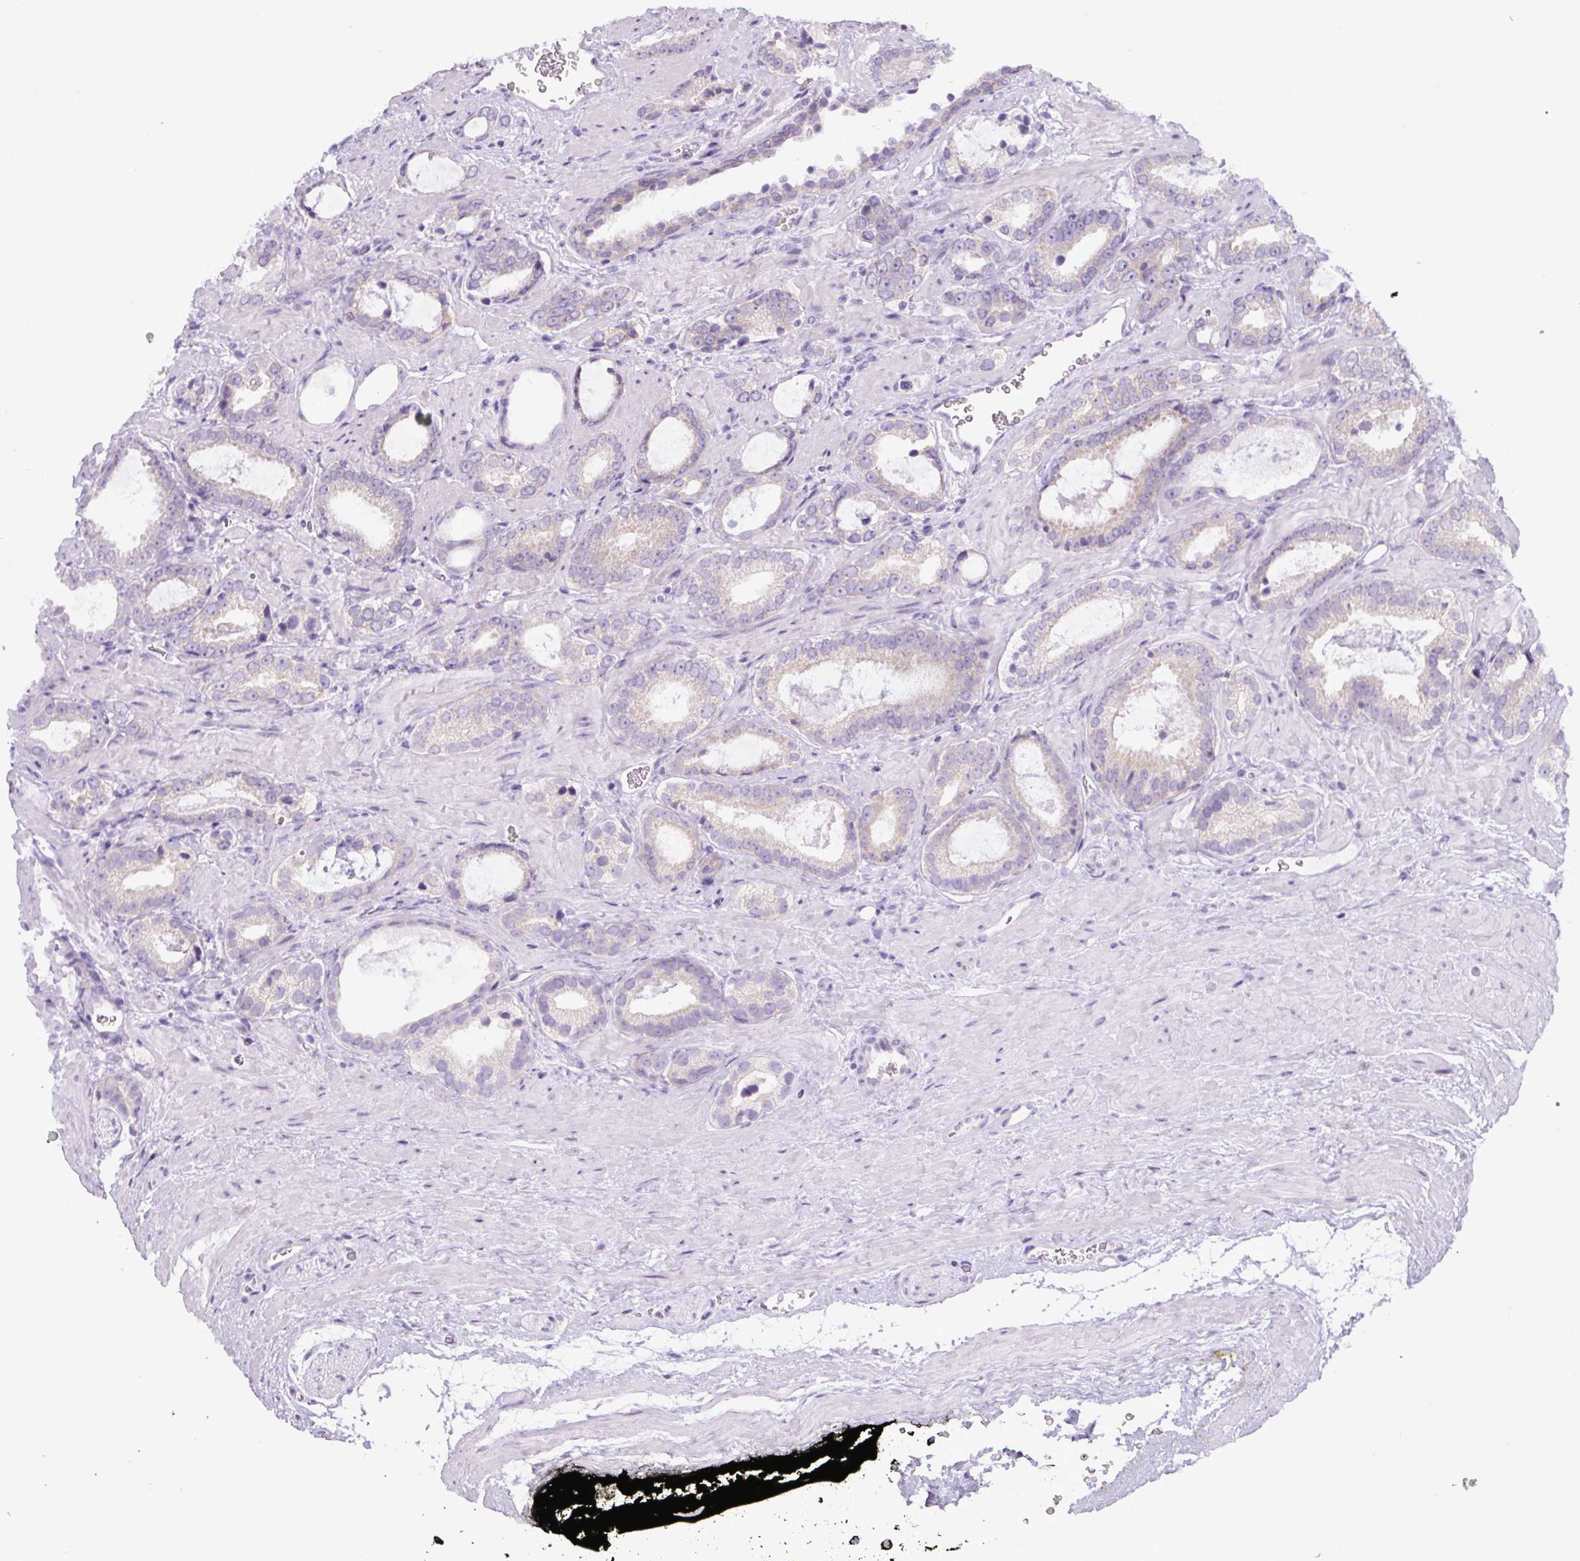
{"staining": {"intensity": "weak", "quantity": "<25%", "location": "cytoplasmic/membranous"}, "tissue": "prostate cancer", "cell_type": "Tumor cells", "image_type": "cancer", "snomed": [{"axis": "morphology", "description": "Adenocarcinoma, Low grade"}, {"axis": "topography", "description": "Prostate"}], "caption": "Prostate low-grade adenocarcinoma stained for a protein using immunohistochemistry (IHC) displays no expression tumor cells.", "gene": "ADAMTS19", "patient": {"sex": "male", "age": 62}}